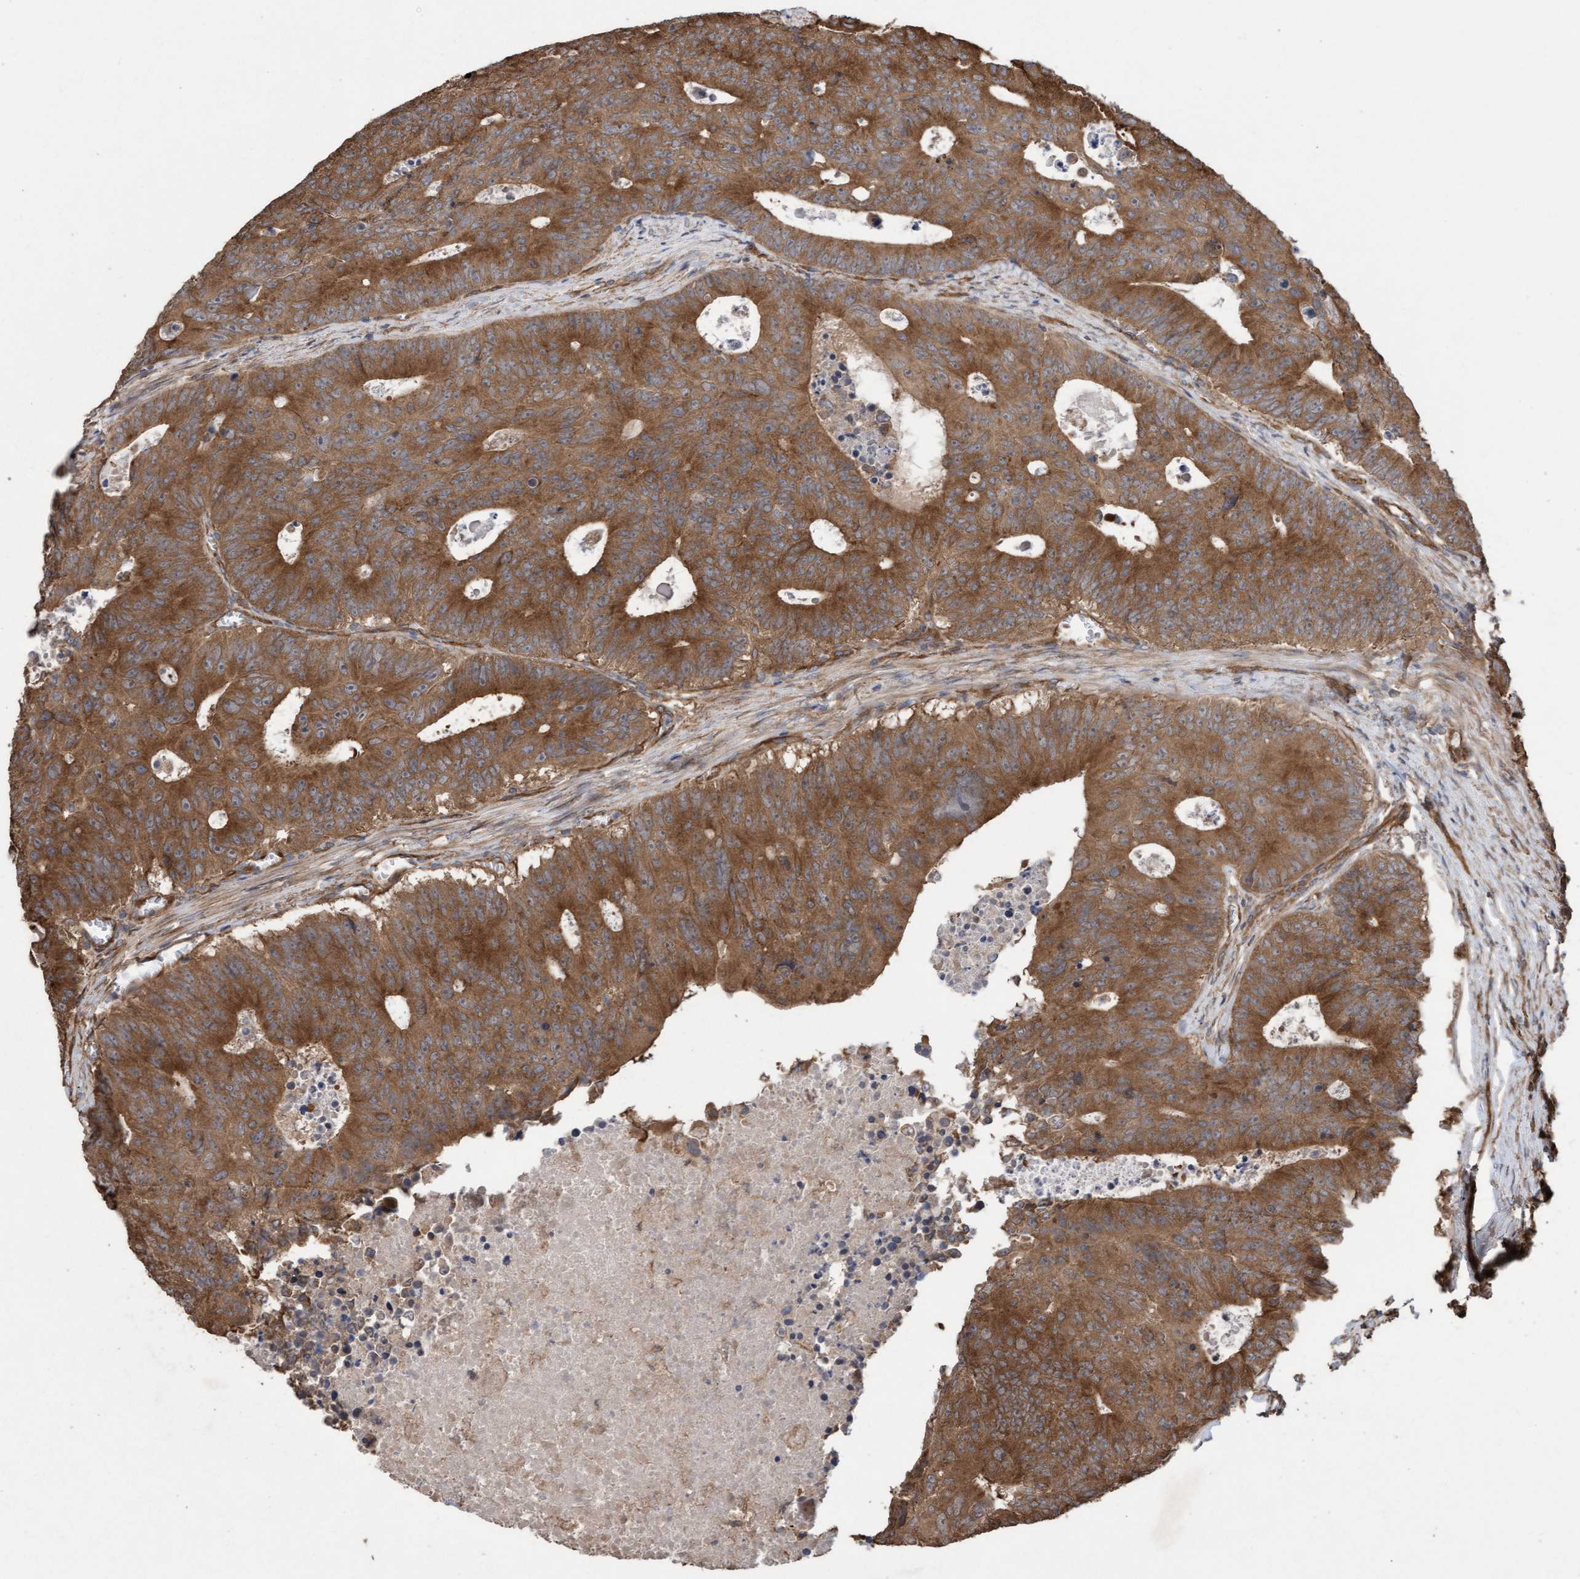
{"staining": {"intensity": "moderate", "quantity": ">75%", "location": "cytoplasmic/membranous"}, "tissue": "colorectal cancer", "cell_type": "Tumor cells", "image_type": "cancer", "snomed": [{"axis": "morphology", "description": "Adenocarcinoma, NOS"}, {"axis": "topography", "description": "Colon"}], "caption": "Tumor cells display medium levels of moderate cytoplasmic/membranous staining in about >75% of cells in human colorectal cancer (adenocarcinoma).", "gene": "CDC42EP4", "patient": {"sex": "male", "age": 87}}